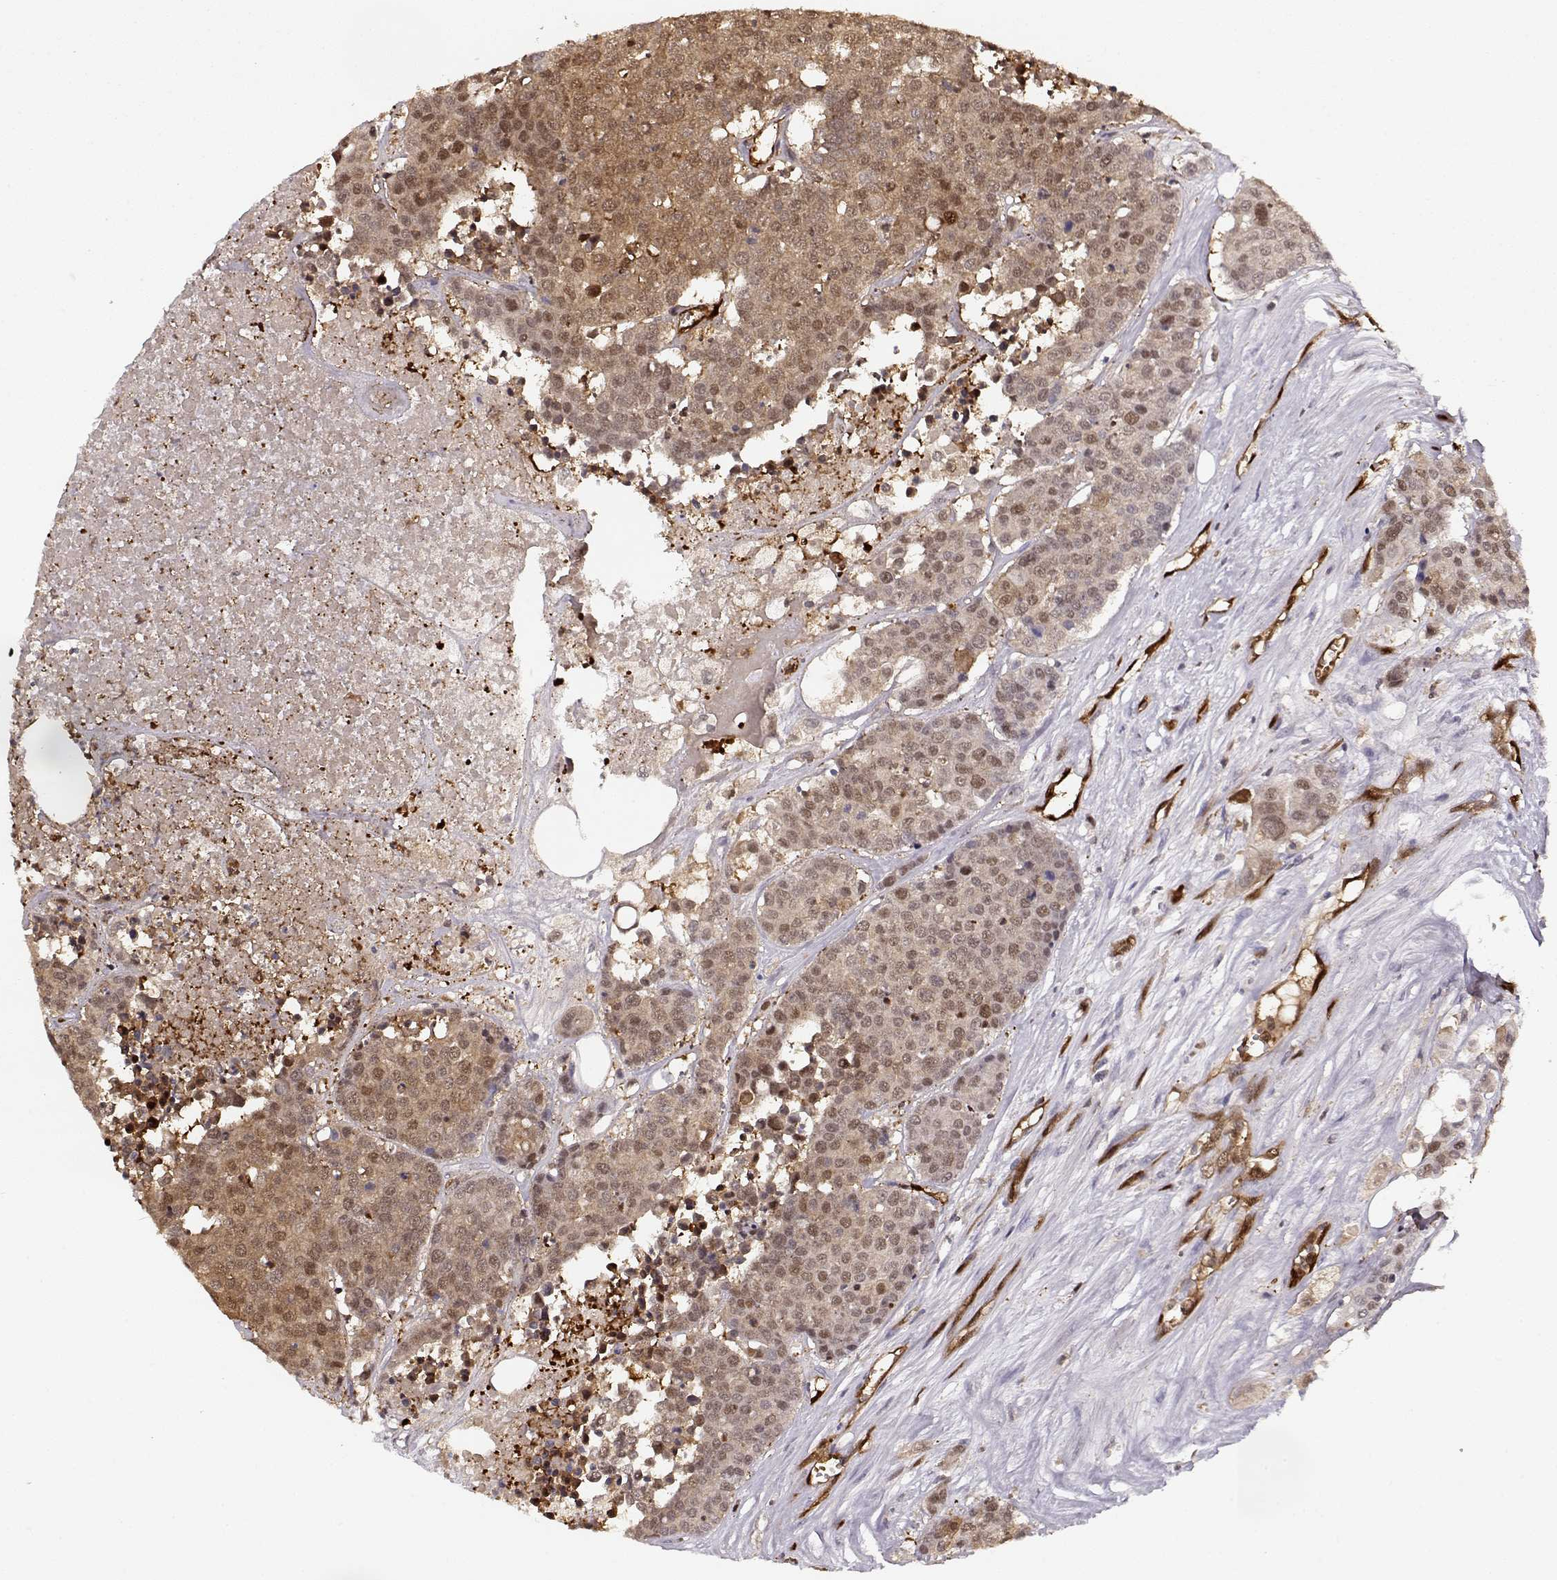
{"staining": {"intensity": "weak", "quantity": ">75%", "location": "cytoplasmic/membranous,nuclear"}, "tissue": "carcinoid", "cell_type": "Tumor cells", "image_type": "cancer", "snomed": [{"axis": "morphology", "description": "Carcinoid, malignant, NOS"}, {"axis": "topography", "description": "Colon"}], "caption": "Immunohistochemical staining of carcinoid (malignant) exhibits low levels of weak cytoplasmic/membranous and nuclear protein expression in approximately >75% of tumor cells. The staining was performed using DAB to visualize the protein expression in brown, while the nuclei were stained in blue with hematoxylin (Magnification: 20x).", "gene": "PNP", "patient": {"sex": "male", "age": 81}}